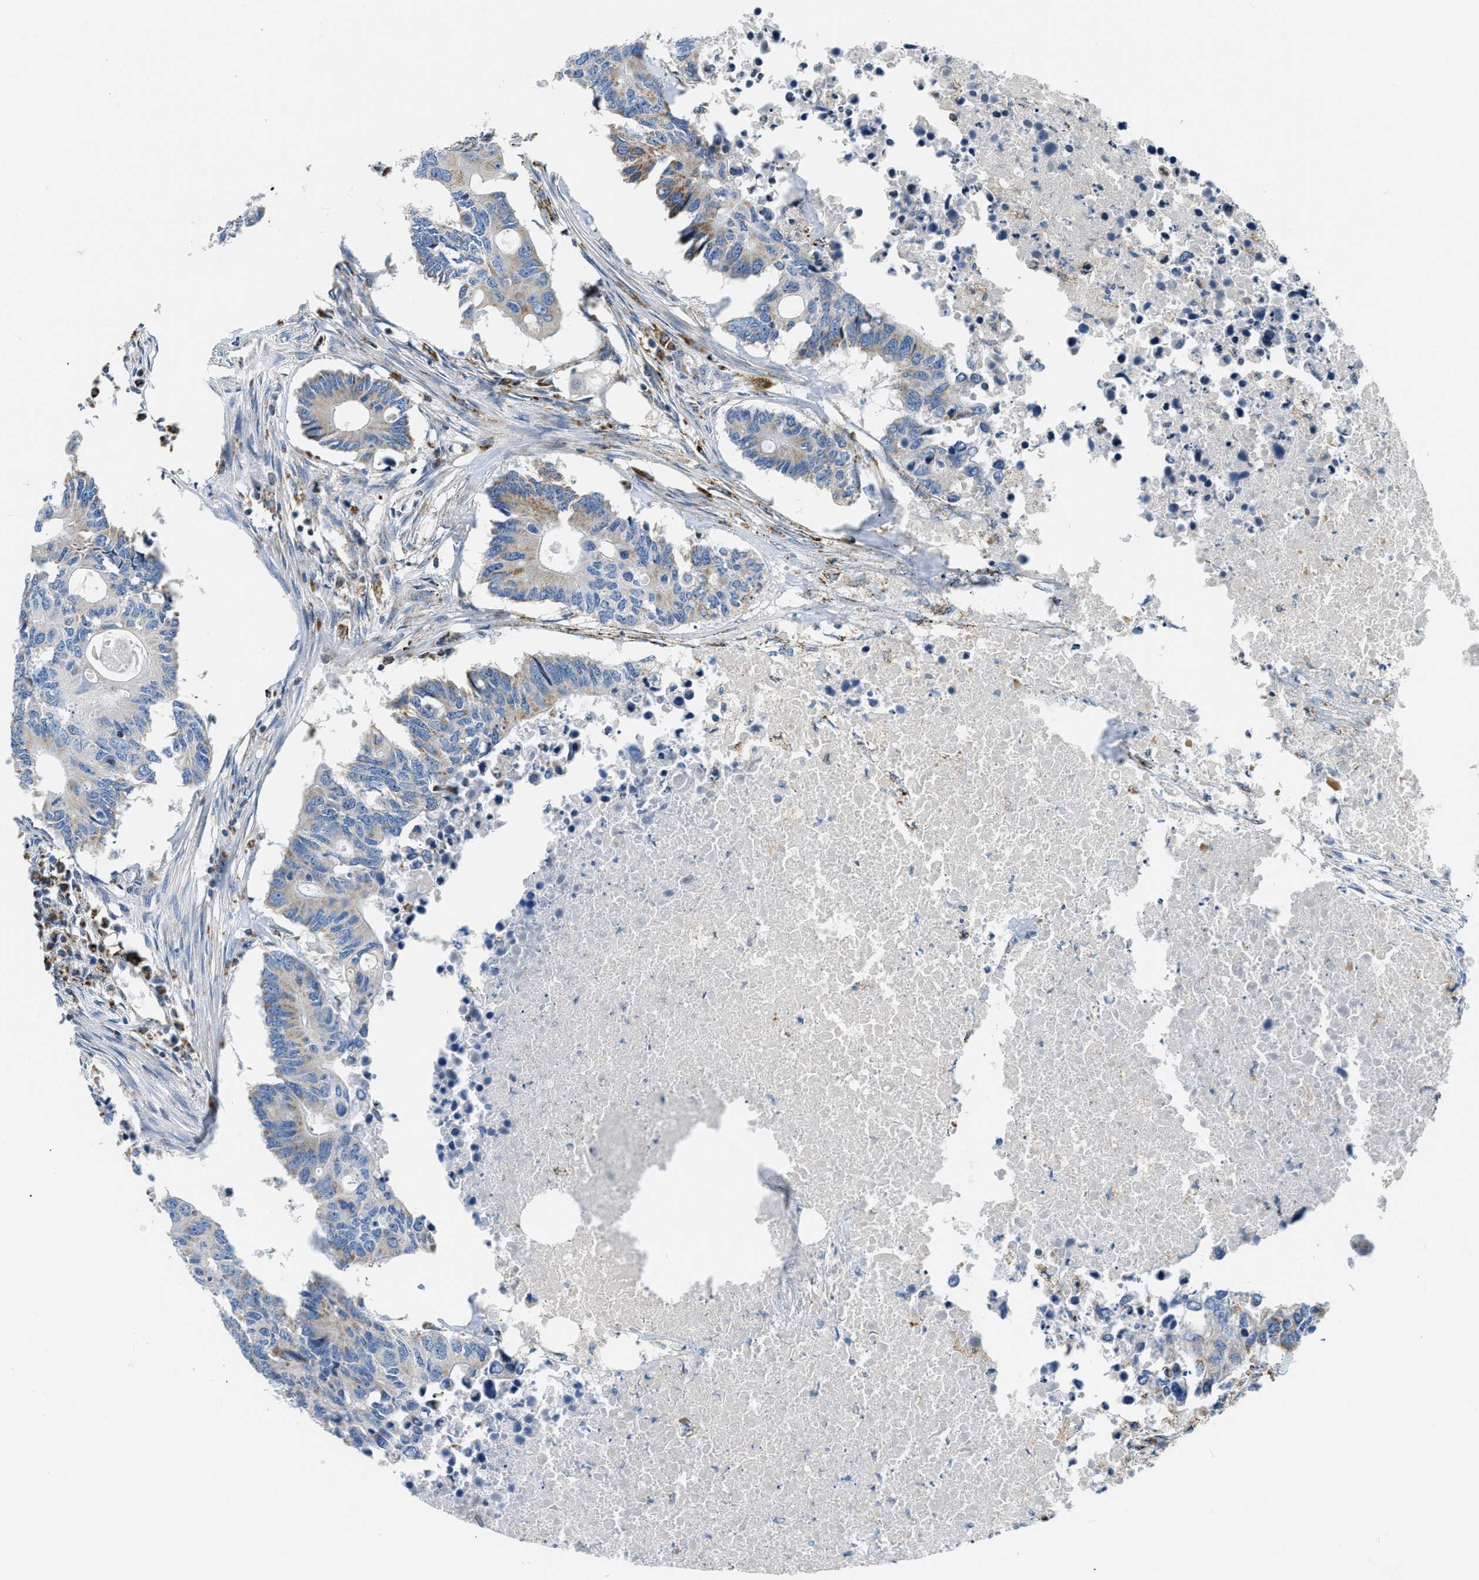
{"staining": {"intensity": "moderate", "quantity": "25%-75%", "location": "cytoplasmic/membranous"}, "tissue": "colorectal cancer", "cell_type": "Tumor cells", "image_type": "cancer", "snomed": [{"axis": "morphology", "description": "Adenocarcinoma, NOS"}, {"axis": "topography", "description": "Colon"}], "caption": "Colorectal cancer stained with immunohistochemistry (IHC) displays moderate cytoplasmic/membranous staining in approximately 25%-75% of tumor cells. The staining is performed using DAB (3,3'-diaminobenzidine) brown chromogen to label protein expression. The nuclei are counter-stained blue using hematoxylin.", "gene": "ACADVL", "patient": {"sex": "male", "age": 71}}